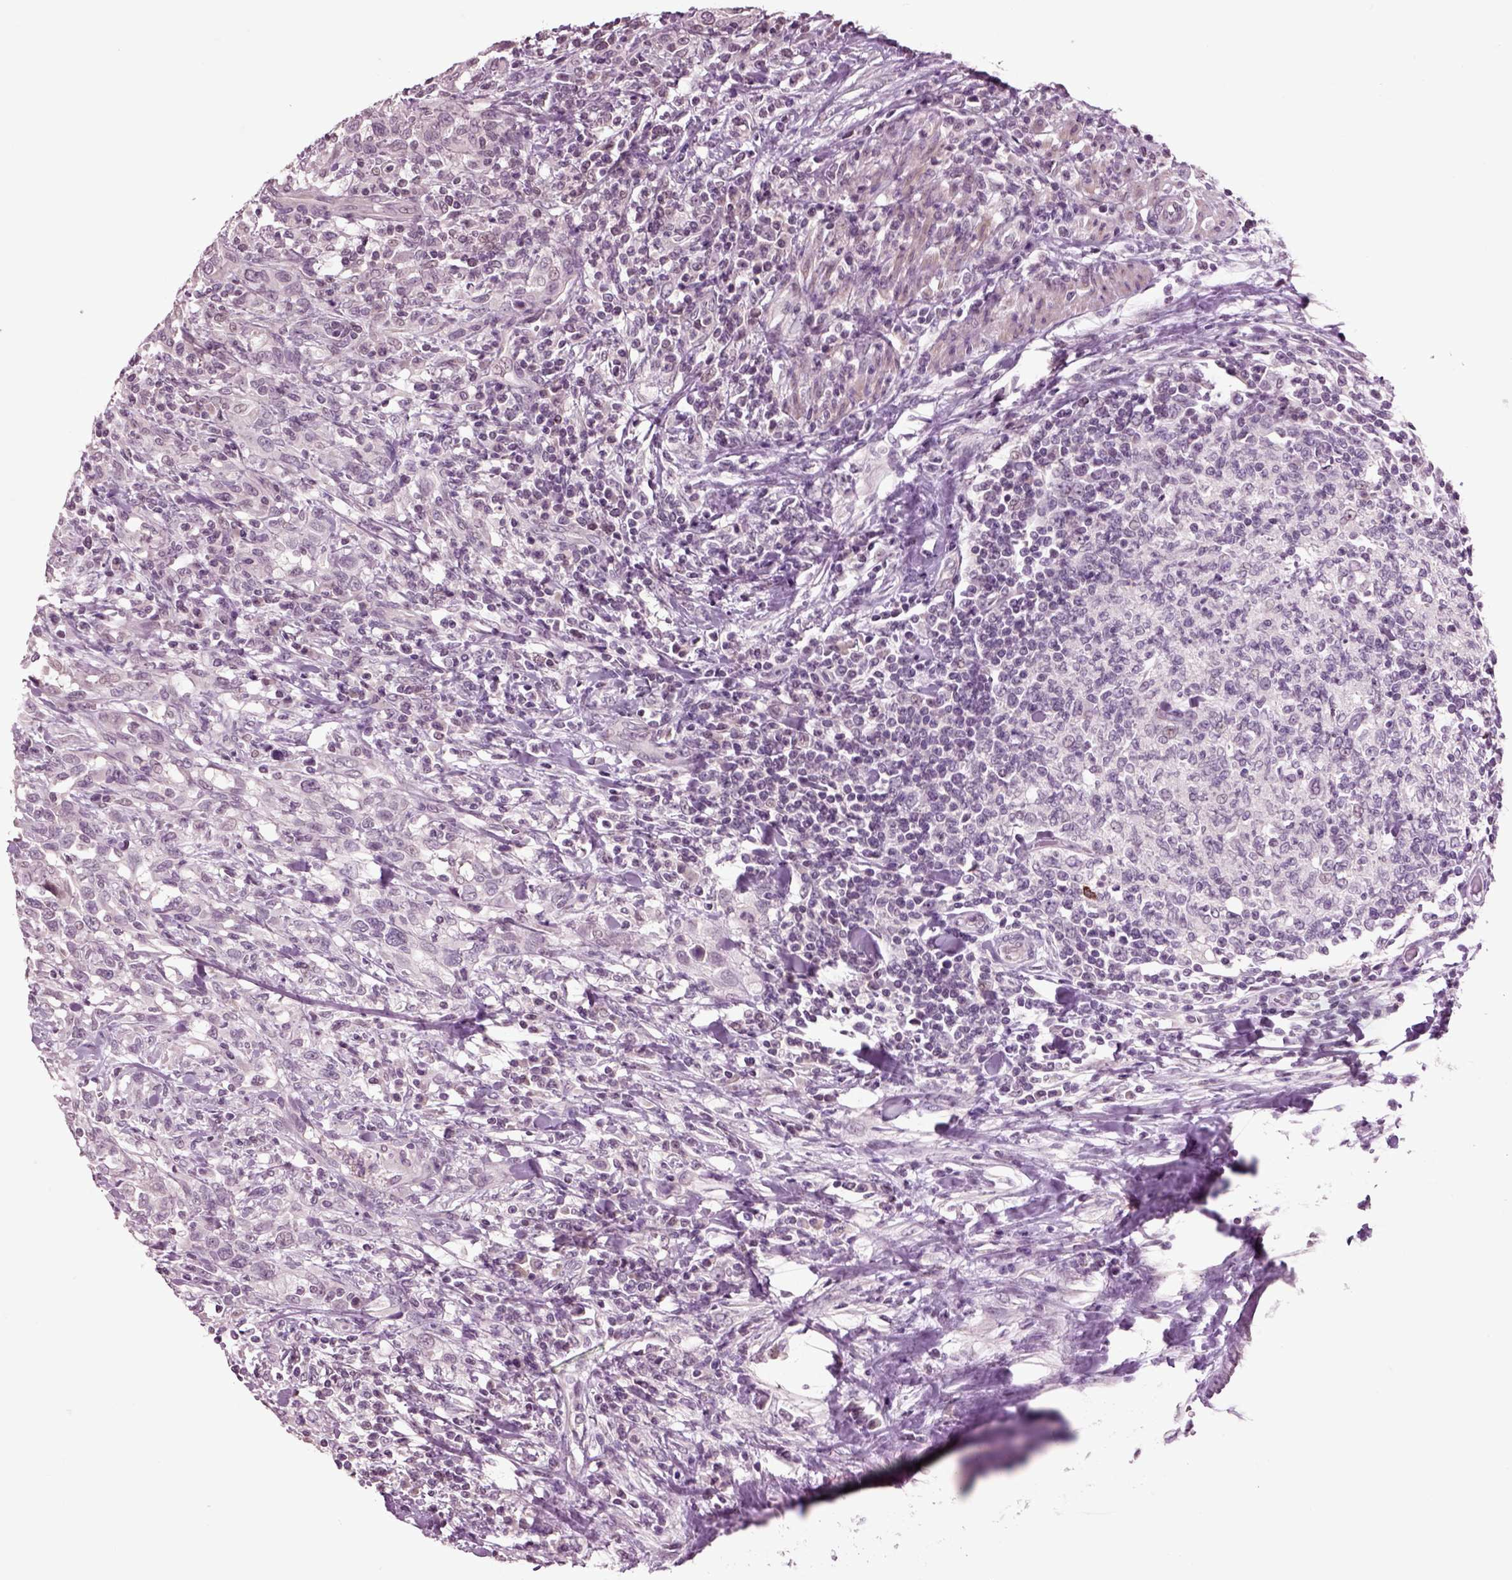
{"staining": {"intensity": "negative", "quantity": "none", "location": "none"}, "tissue": "urothelial cancer", "cell_type": "Tumor cells", "image_type": "cancer", "snomed": [{"axis": "morphology", "description": "Urothelial carcinoma, NOS"}, {"axis": "morphology", "description": "Urothelial carcinoma, High grade"}, {"axis": "topography", "description": "Urinary bladder"}], "caption": "The photomicrograph demonstrates no significant expression in tumor cells of urothelial cancer.", "gene": "CHGB", "patient": {"sex": "female", "age": 64}}